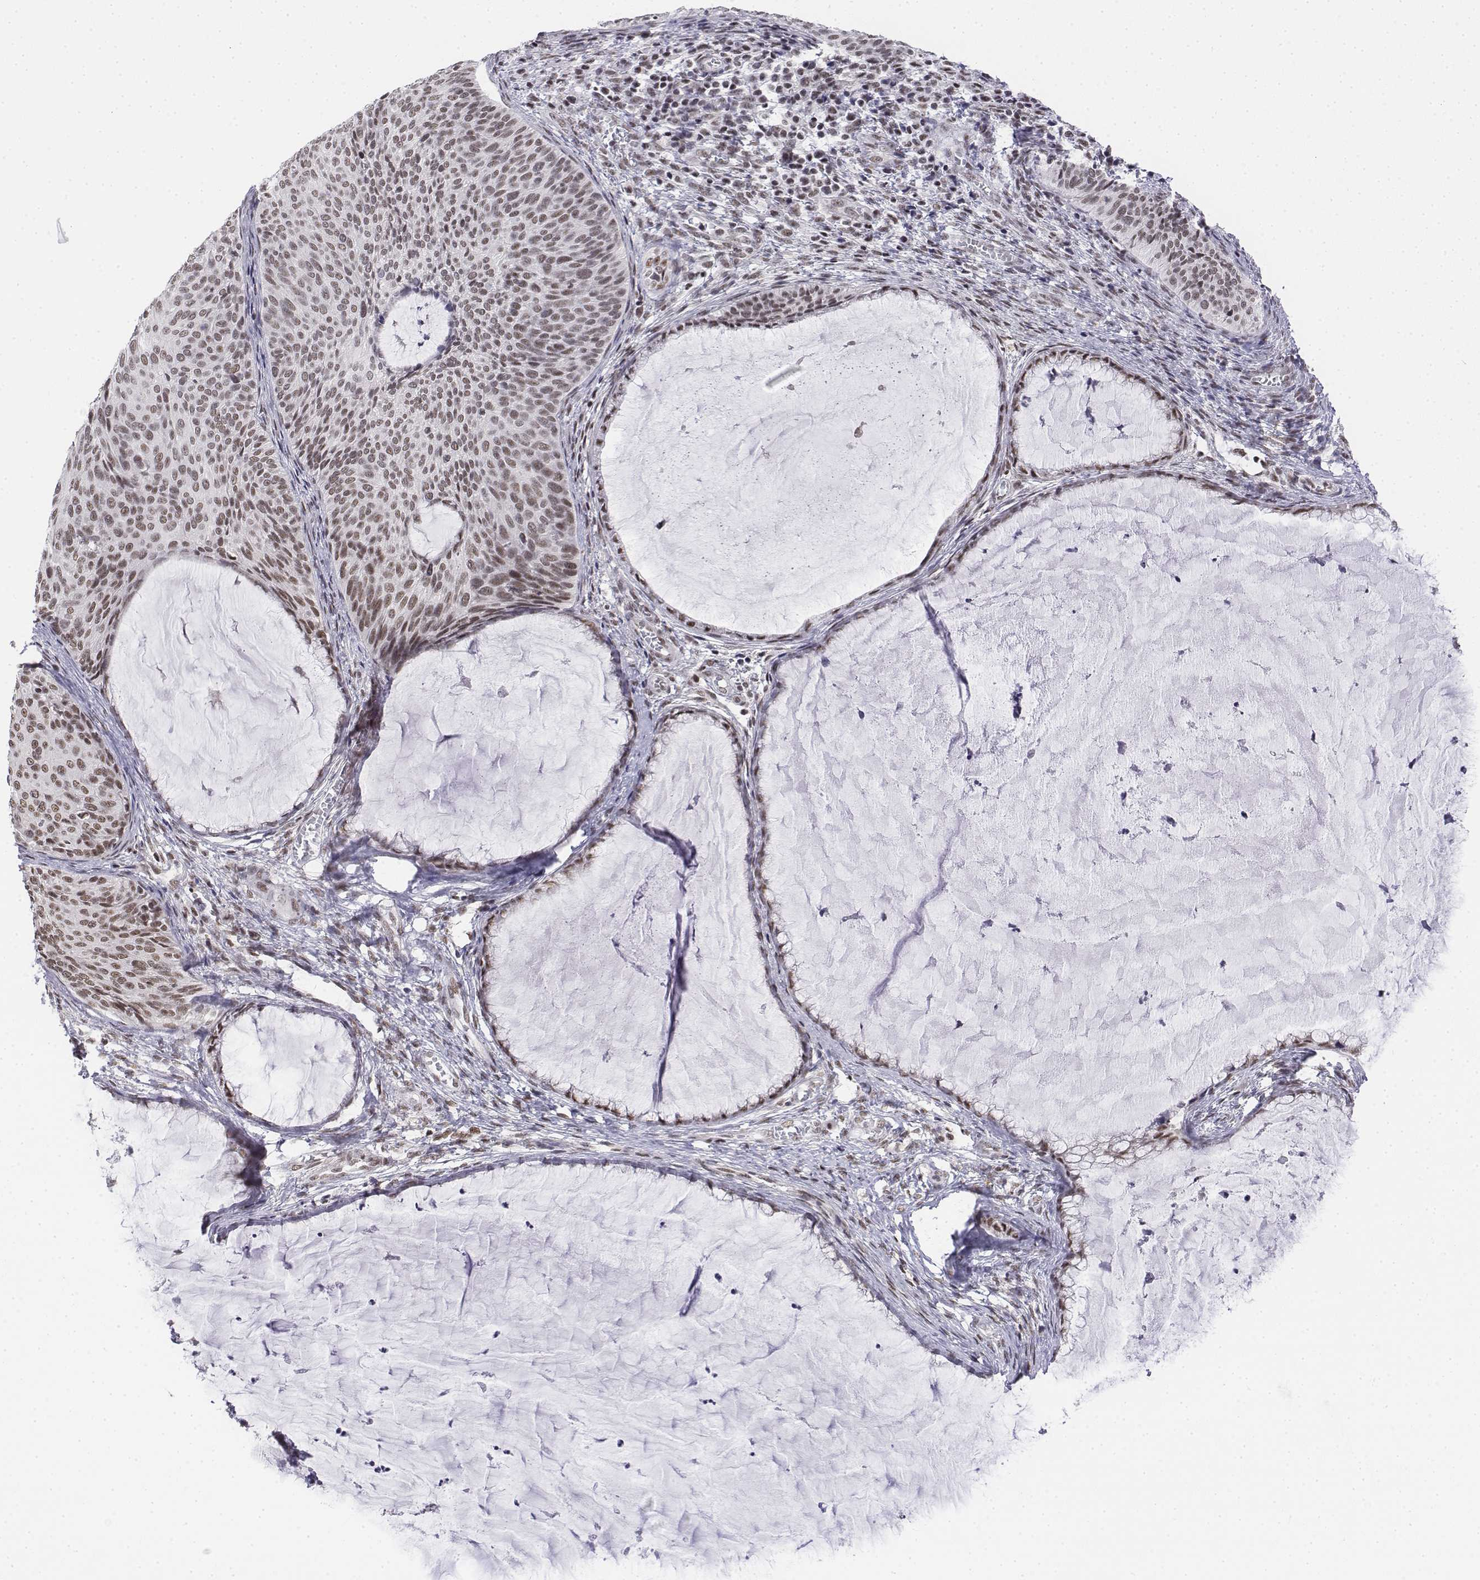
{"staining": {"intensity": "moderate", "quantity": ">75%", "location": "nuclear"}, "tissue": "cervical cancer", "cell_type": "Tumor cells", "image_type": "cancer", "snomed": [{"axis": "morphology", "description": "Squamous cell carcinoma, NOS"}, {"axis": "topography", "description": "Cervix"}], "caption": "This photomicrograph shows cervical cancer stained with immunohistochemistry (IHC) to label a protein in brown. The nuclear of tumor cells show moderate positivity for the protein. Nuclei are counter-stained blue.", "gene": "SETD1A", "patient": {"sex": "female", "age": 36}}